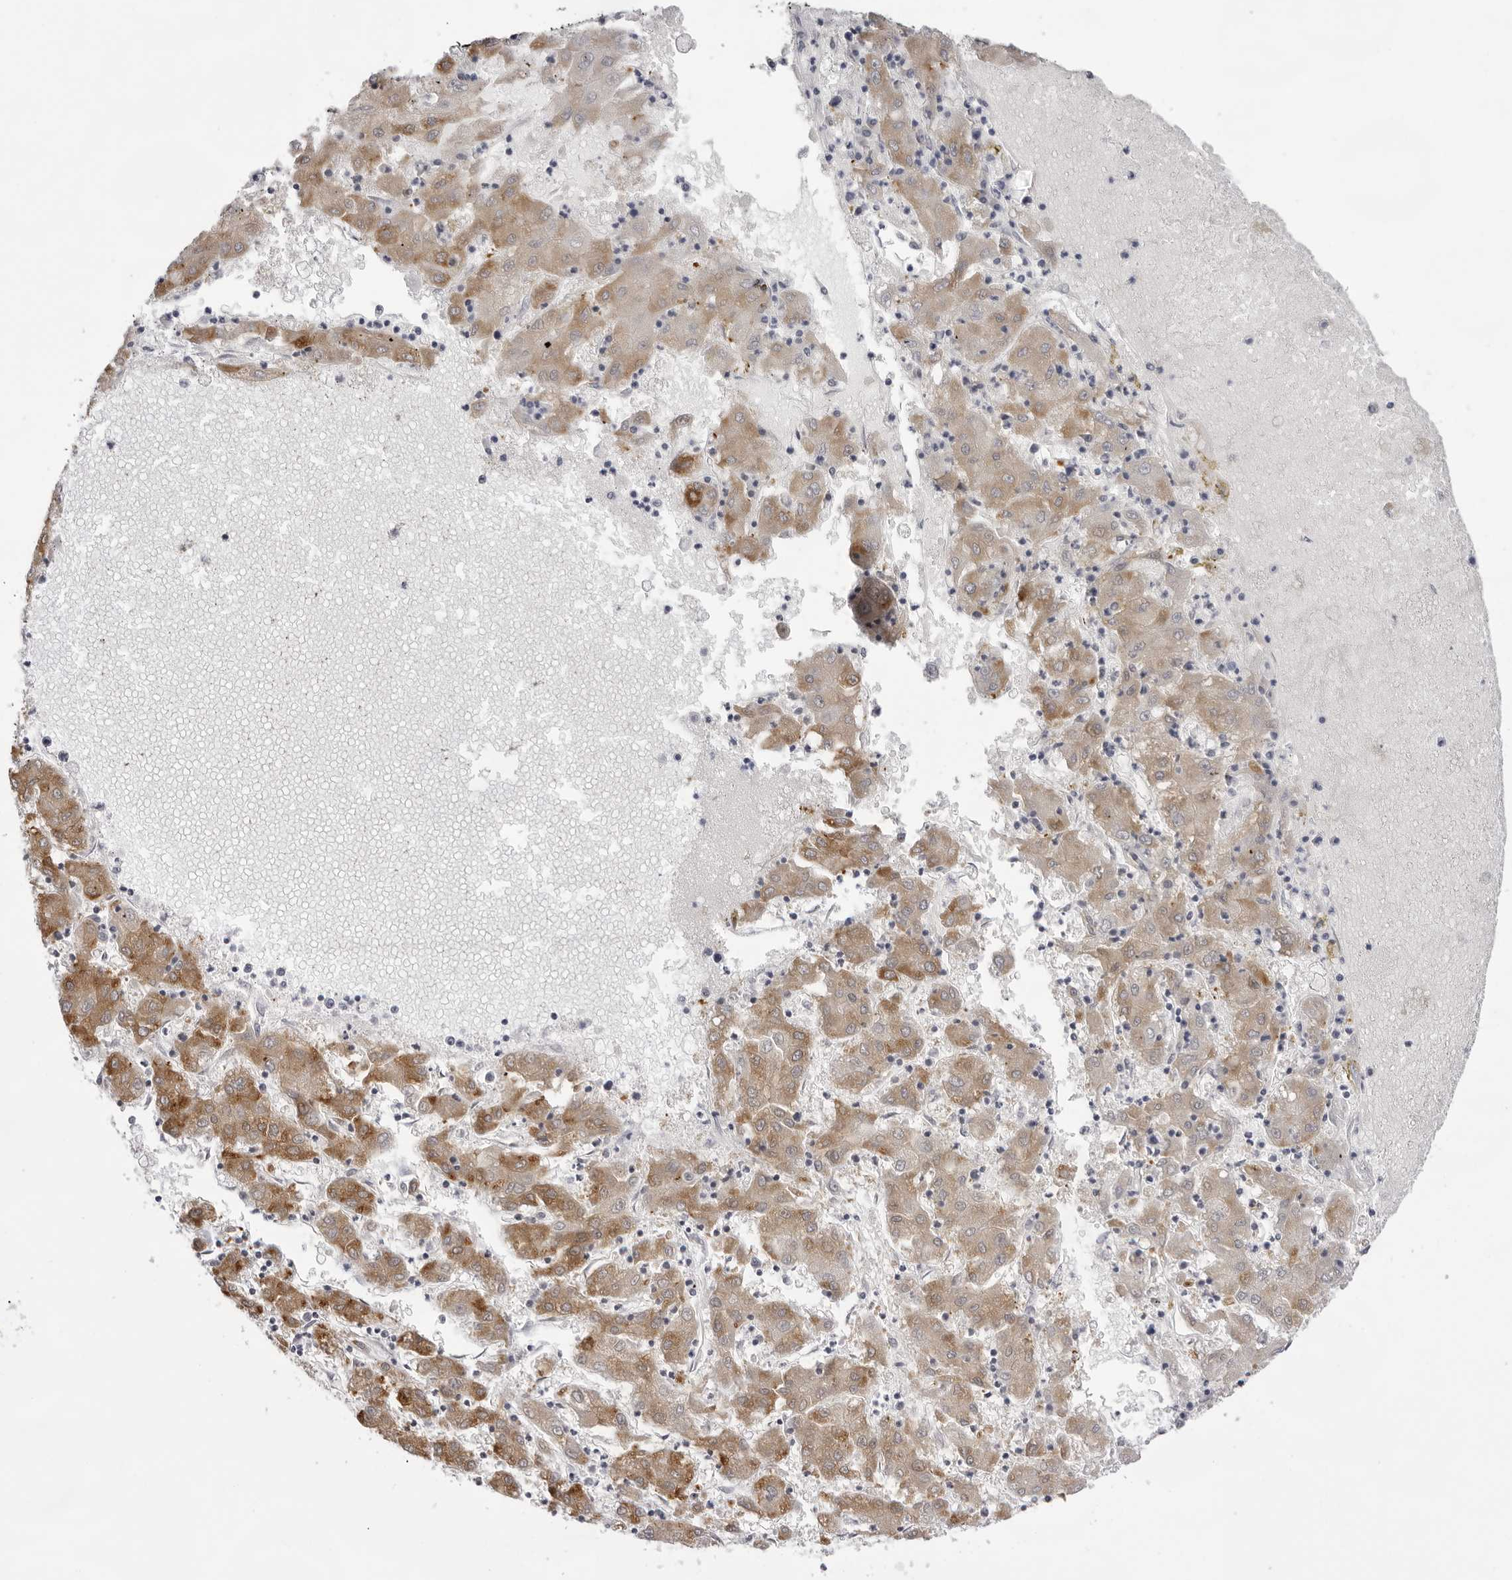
{"staining": {"intensity": "moderate", "quantity": ">75%", "location": "cytoplasmic/membranous"}, "tissue": "liver cancer", "cell_type": "Tumor cells", "image_type": "cancer", "snomed": [{"axis": "morphology", "description": "Carcinoma, Hepatocellular, NOS"}, {"axis": "topography", "description": "Liver"}], "caption": "Protein positivity by immunohistochemistry shows moderate cytoplasmic/membranous staining in about >75% of tumor cells in liver cancer.", "gene": "SMIM2", "patient": {"sex": "male", "age": 72}}